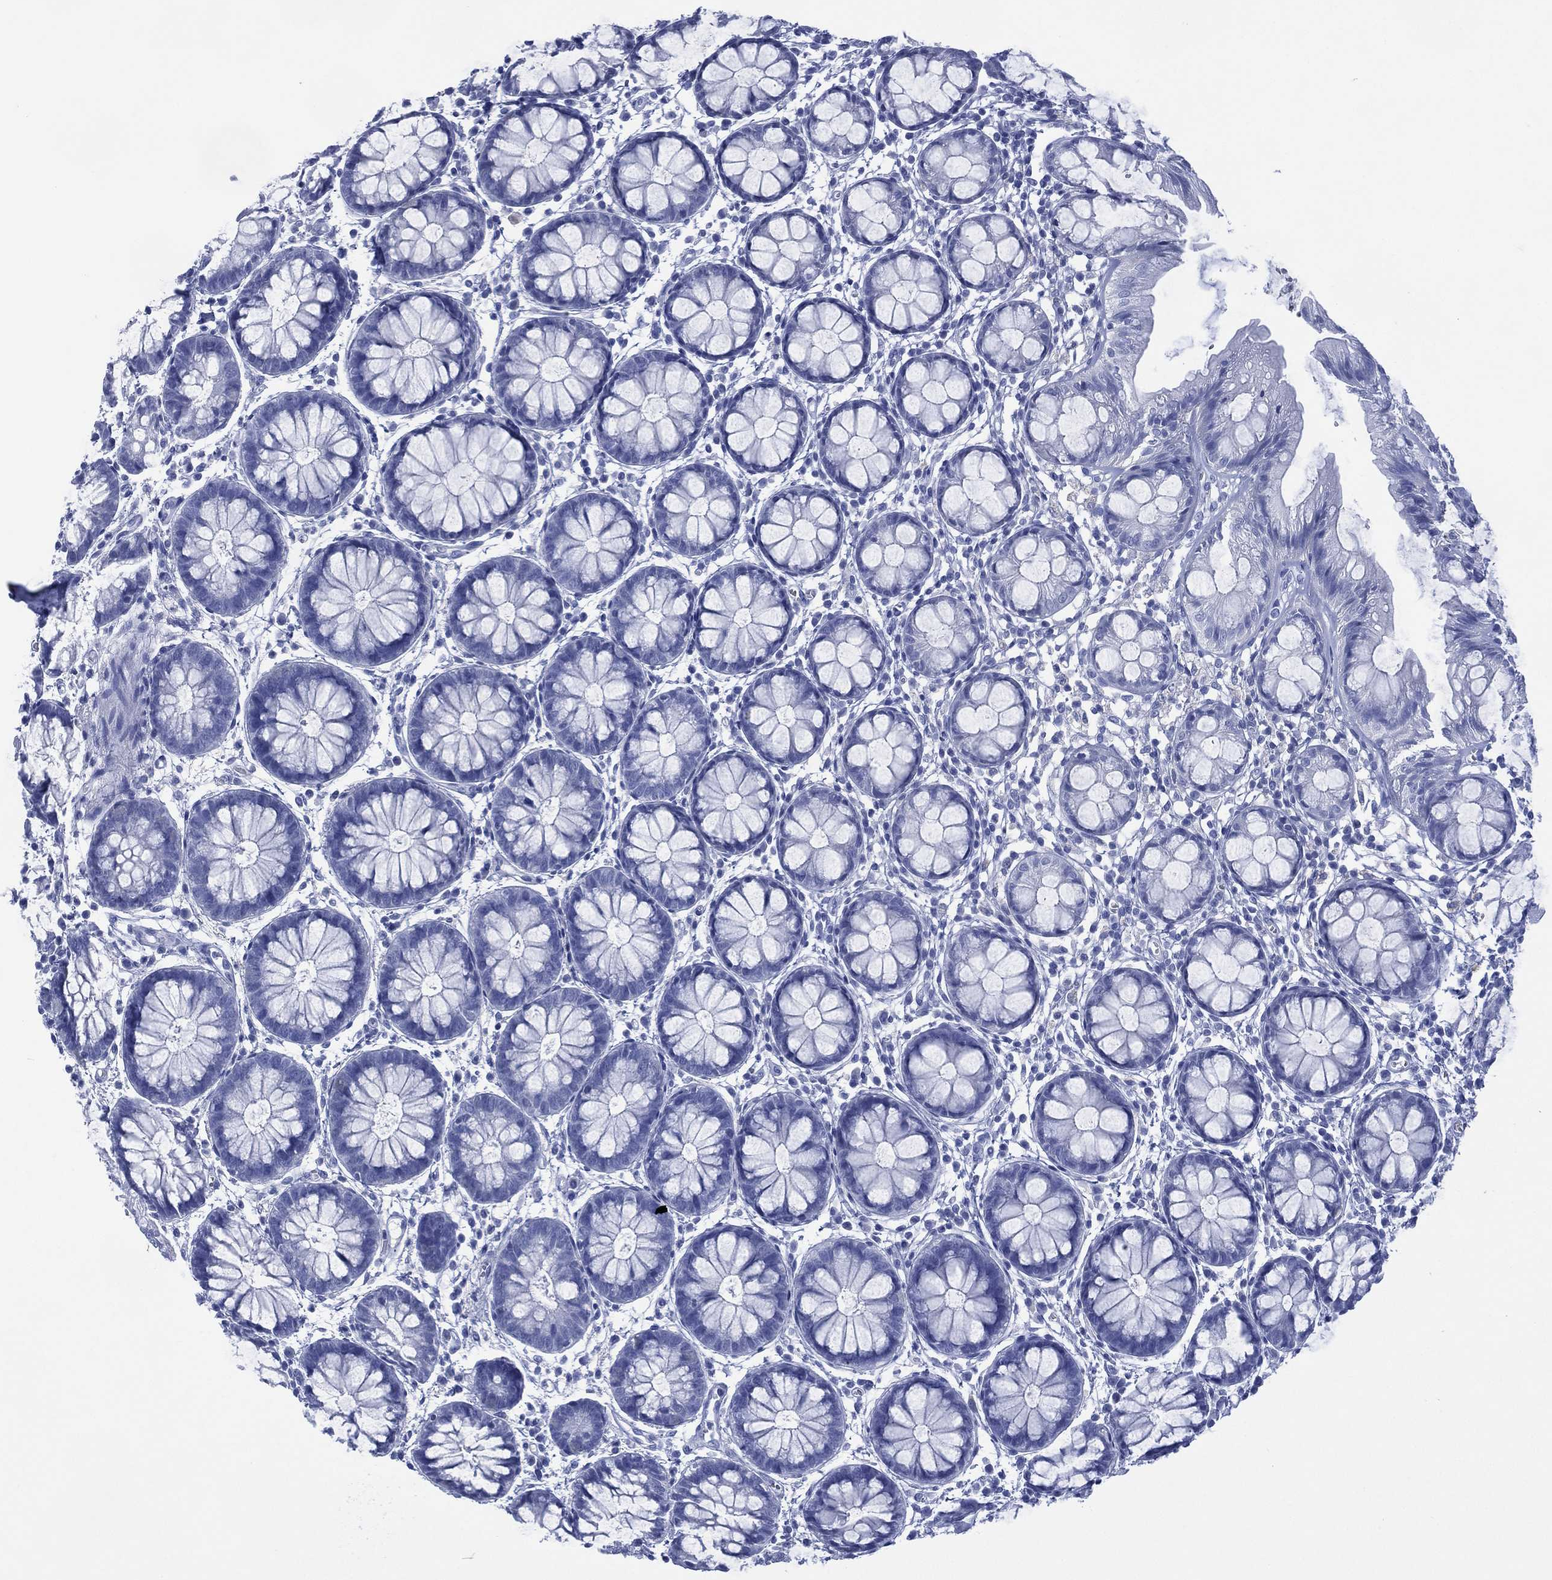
{"staining": {"intensity": "negative", "quantity": "none", "location": "none"}, "tissue": "rectum", "cell_type": "Glandular cells", "image_type": "normal", "snomed": [{"axis": "morphology", "description": "Normal tissue, NOS"}, {"axis": "topography", "description": "Rectum"}], "caption": "Histopathology image shows no protein positivity in glandular cells of benign rectum. The staining was performed using DAB to visualize the protein expression in brown, while the nuclei were stained in blue with hematoxylin (Magnification: 20x).", "gene": "SIGLECL1", "patient": {"sex": "male", "age": 57}}